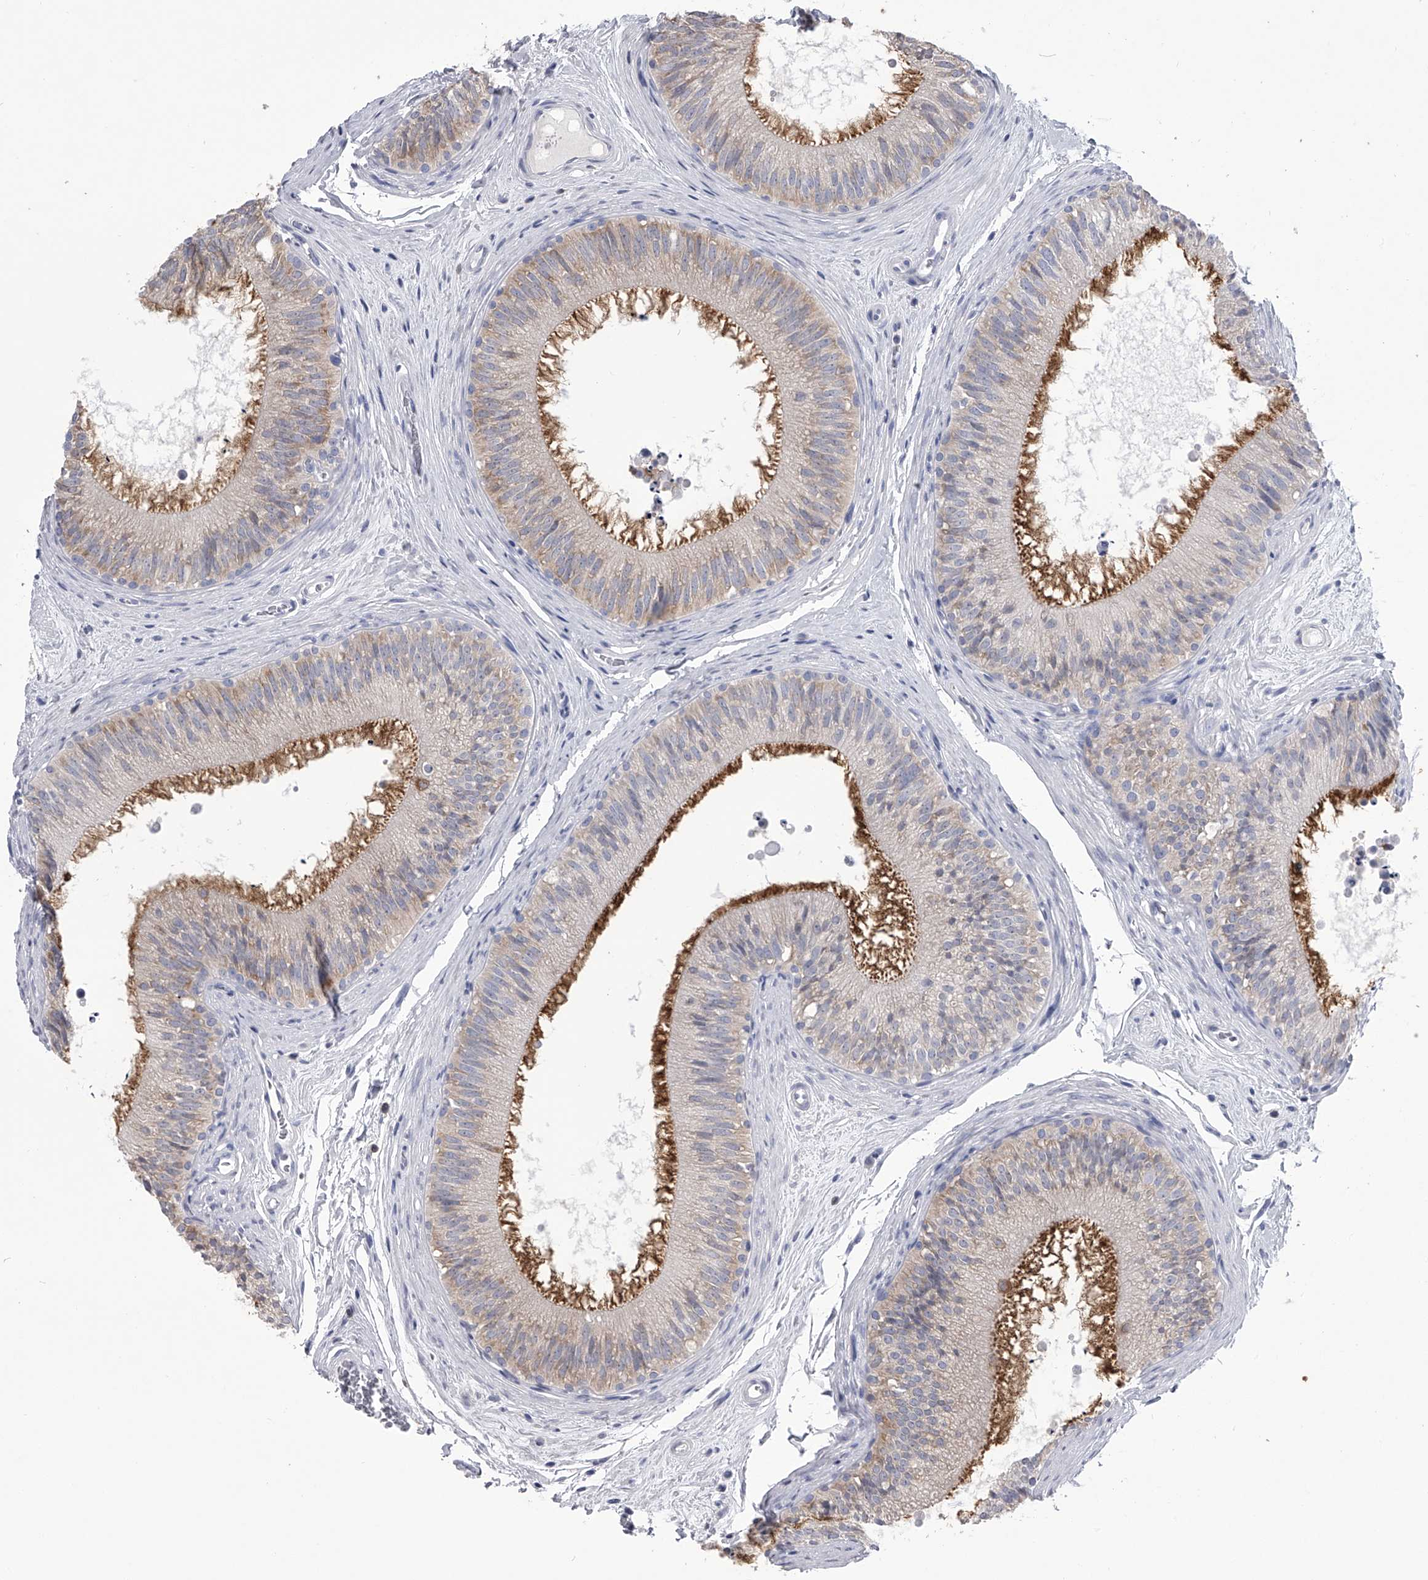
{"staining": {"intensity": "moderate", "quantity": "25%-75%", "location": "cytoplasmic/membranous"}, "tissue": "epididymis", "cell_type": "Glandular cells", "image_type": "normal", "snomed": [{"axis": "morphology", "description": "Normal tissue, NOS"}, {"axis": "topography", "description": "Epididymis"}], "caption": "Human epididymis stained for a protein (brown) displays moderate cytoplasmic/membranous positive expression in about 25%-75% of glandular cells.", "gene": "TASP1", "patient": {"sex": "male", "age": 29}}